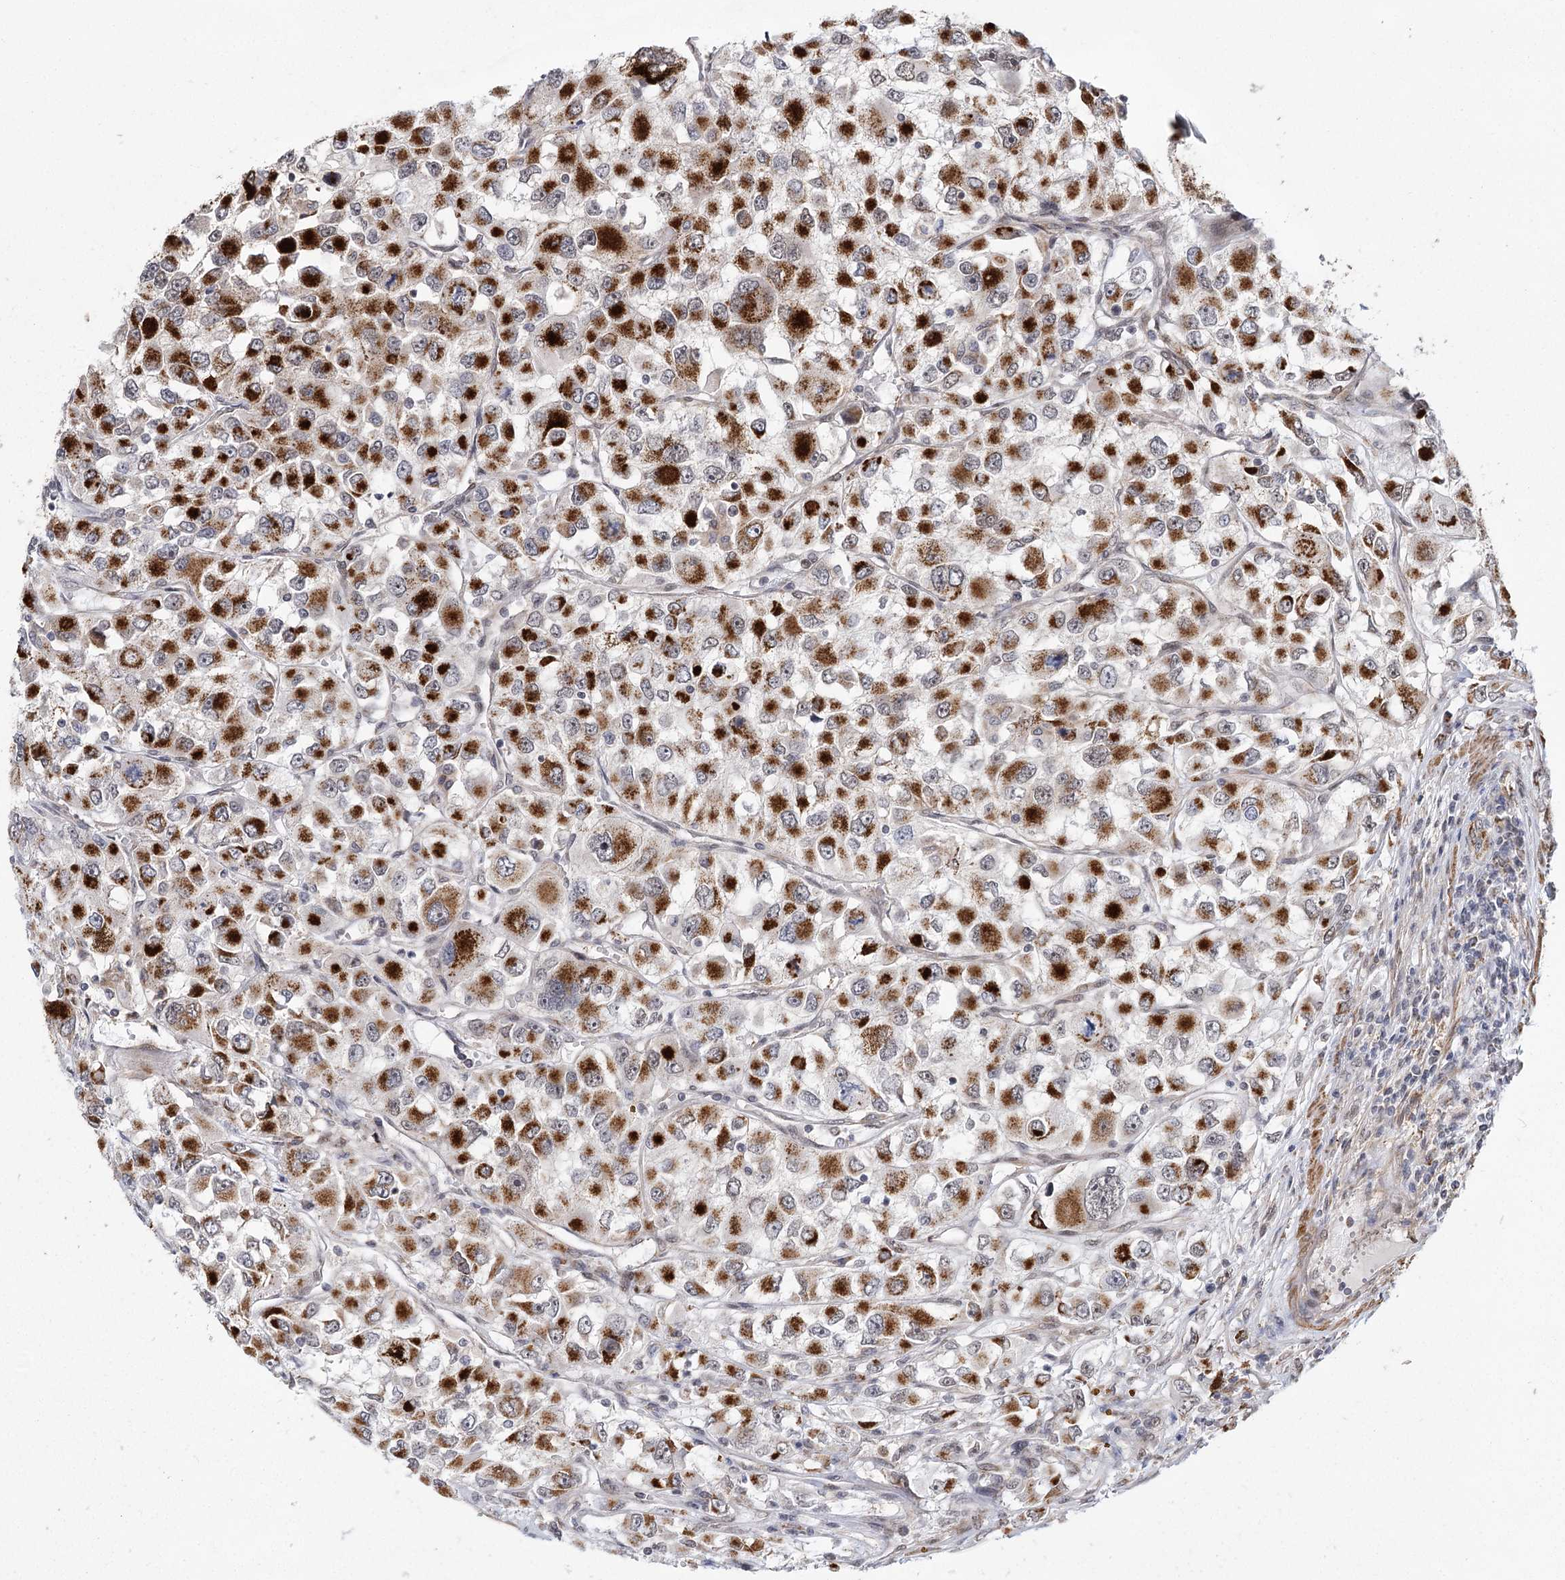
{"staining": {"intensity": "strong", "quantity": ">75%", "location": "cytoplasmic/membranous"}, "tissue": "renal cancer", "cell_type": "Tumor cells", "image_type": "cancer", "snomed": [{"axis": "morphology", "description": "Adenocarcinoma, NOS"}, {"axis": "topography", "description": "Kidney"}], "caption": "A high amount of strong cytoplasmic/membranous staining is appreciated in approximately >75% of tumor cells in adenocarcinoma (renal) tissue. Nuclei are stained in blue.", "gene": "ZCCHC24", "patient": {"sex": "female", "age": 52}}